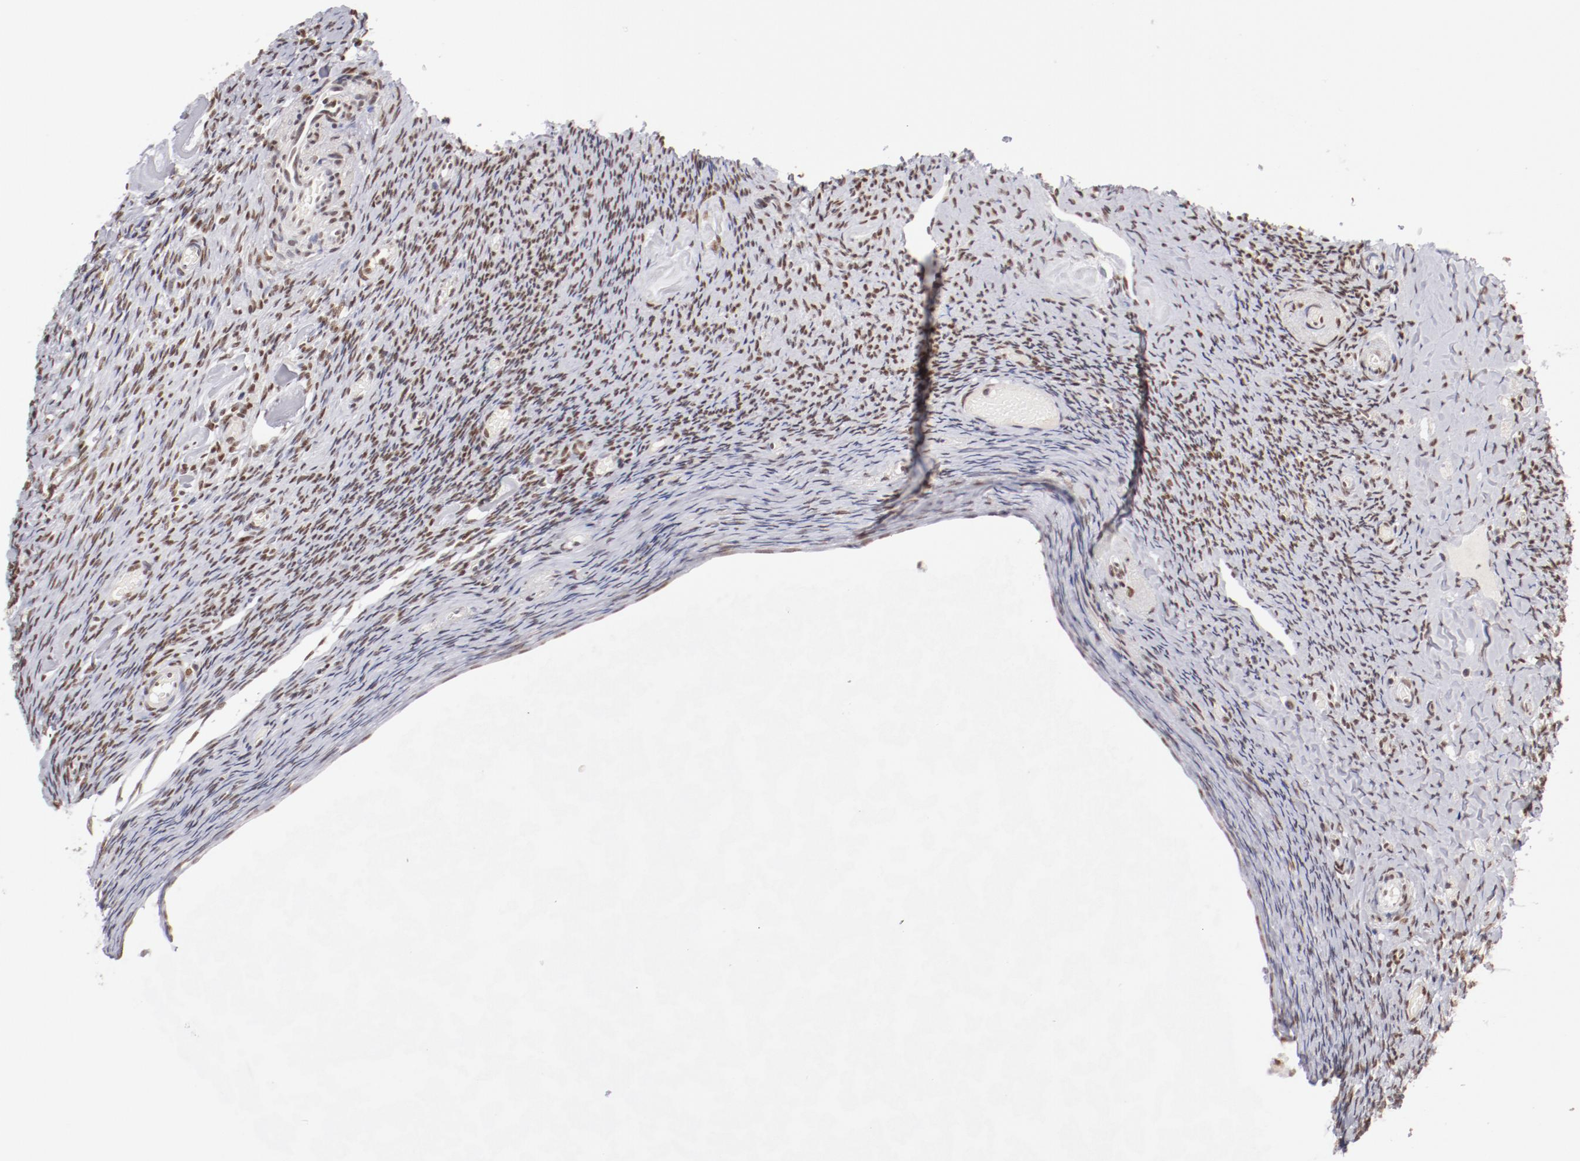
{"staining": {"intensity": "weak", "quantity": ">75%", "location": "nuclear"}, "tissue": "ovary", "cell_type": "Ovarian stroma cells", "image_type": "normal", "snomed": [{"axis": "morphology", "description": "Normal tissue, NOS"}, {"axis": "topography", "description": "Ovary"}], "caption": "Weak nuclear protein positivity is appreciated in about >75% of ovarian stroma cells in ovary.", "gene": "TFAP4", "patient": {"sex": "female", "age": 60}}